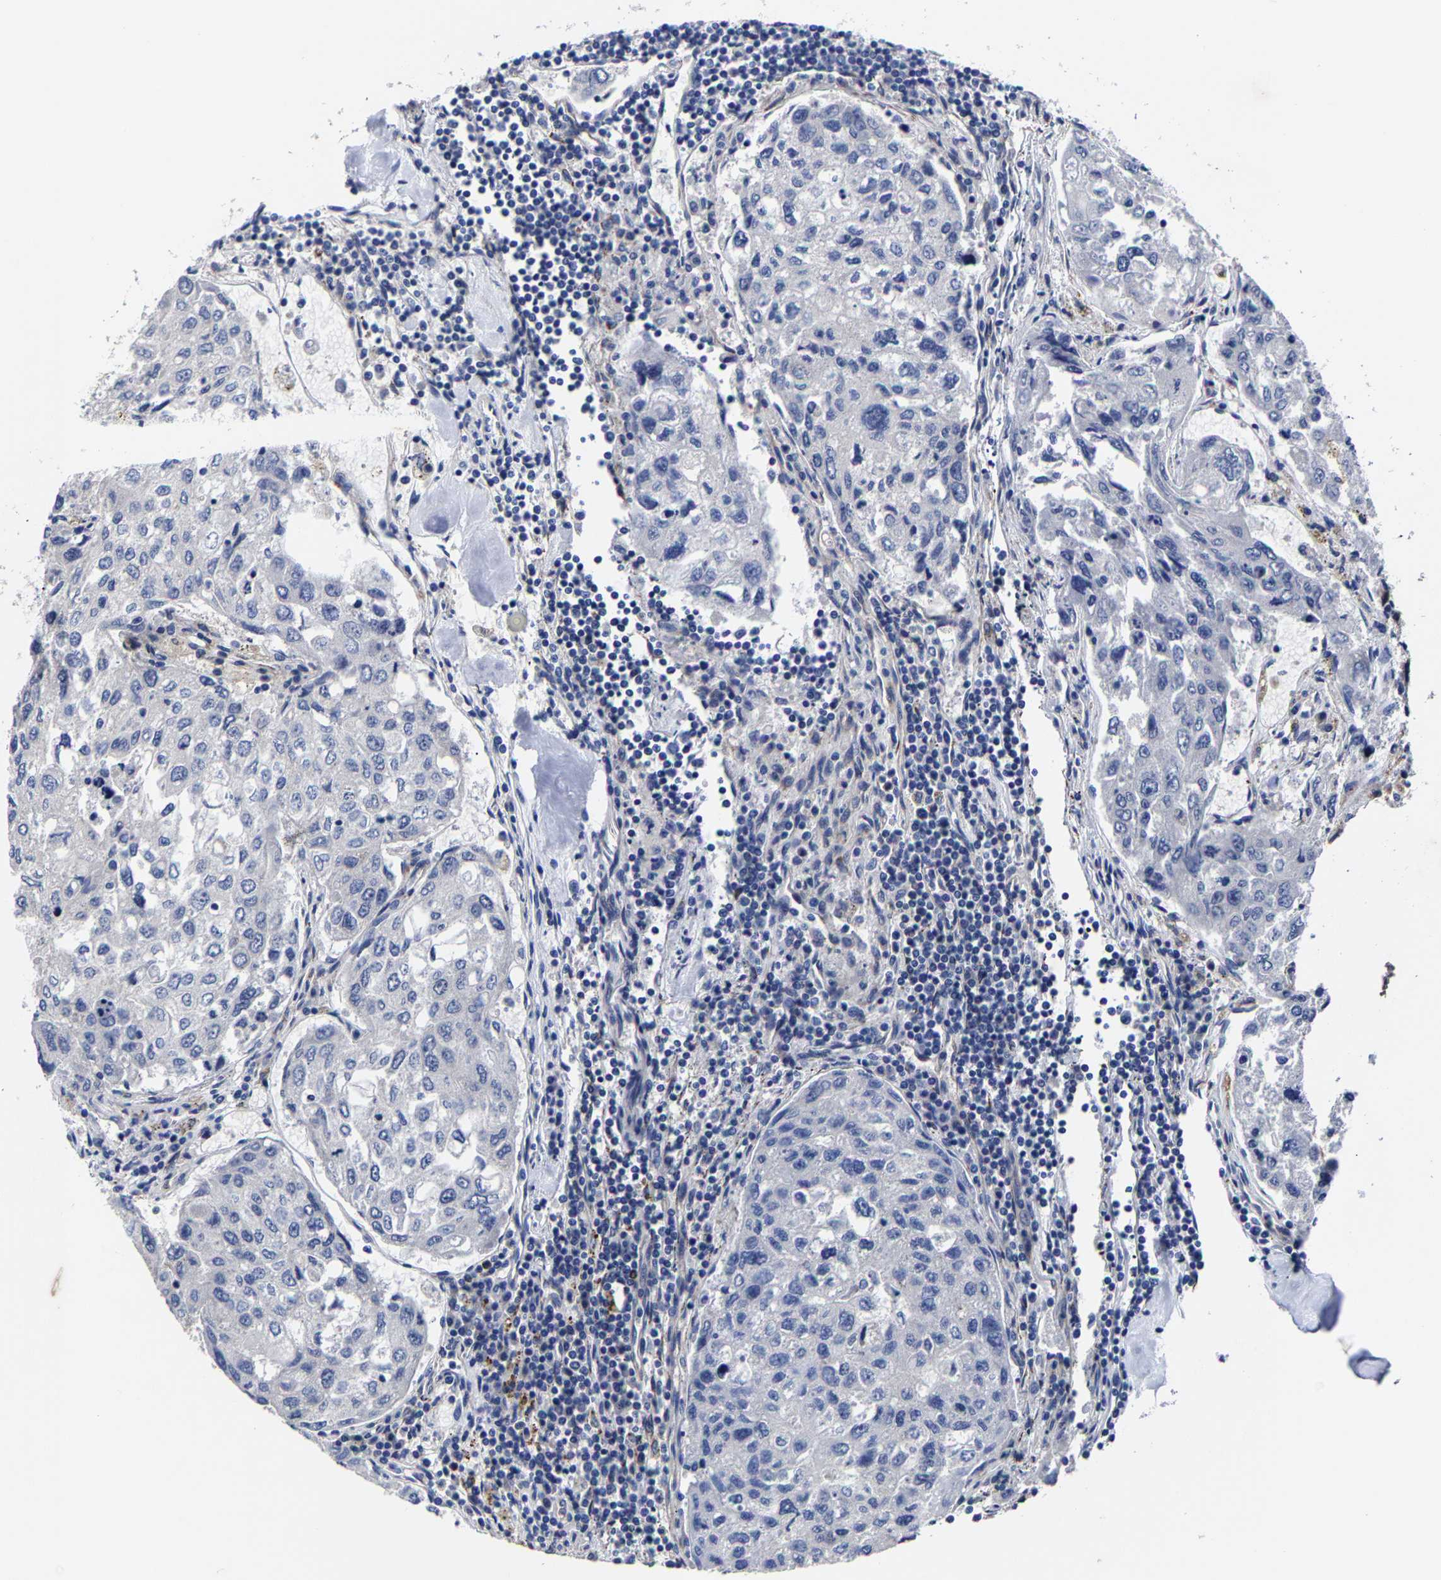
{"staining": {"intensity": "negative", "quantity": "none", "location": "none"}, "tissue": "urothelial cancer", "cell_type": "Tumor cells", "image_type": "cancer", "snomed": [{"axis": "morphology", "description": "Urothelial carcinoma, High grade"}, {"axis": "topography", "description": "Lymph node"}, {"axis": "topography", "description": "Urinary bladder"}], "caption": "A high-resolution photomicrograph shows IHC staining of urothelial cancer, which shows no significant positivity in tumor cells.", "gene": "AASS", "patient": {"sex": "male", "age": 51}}